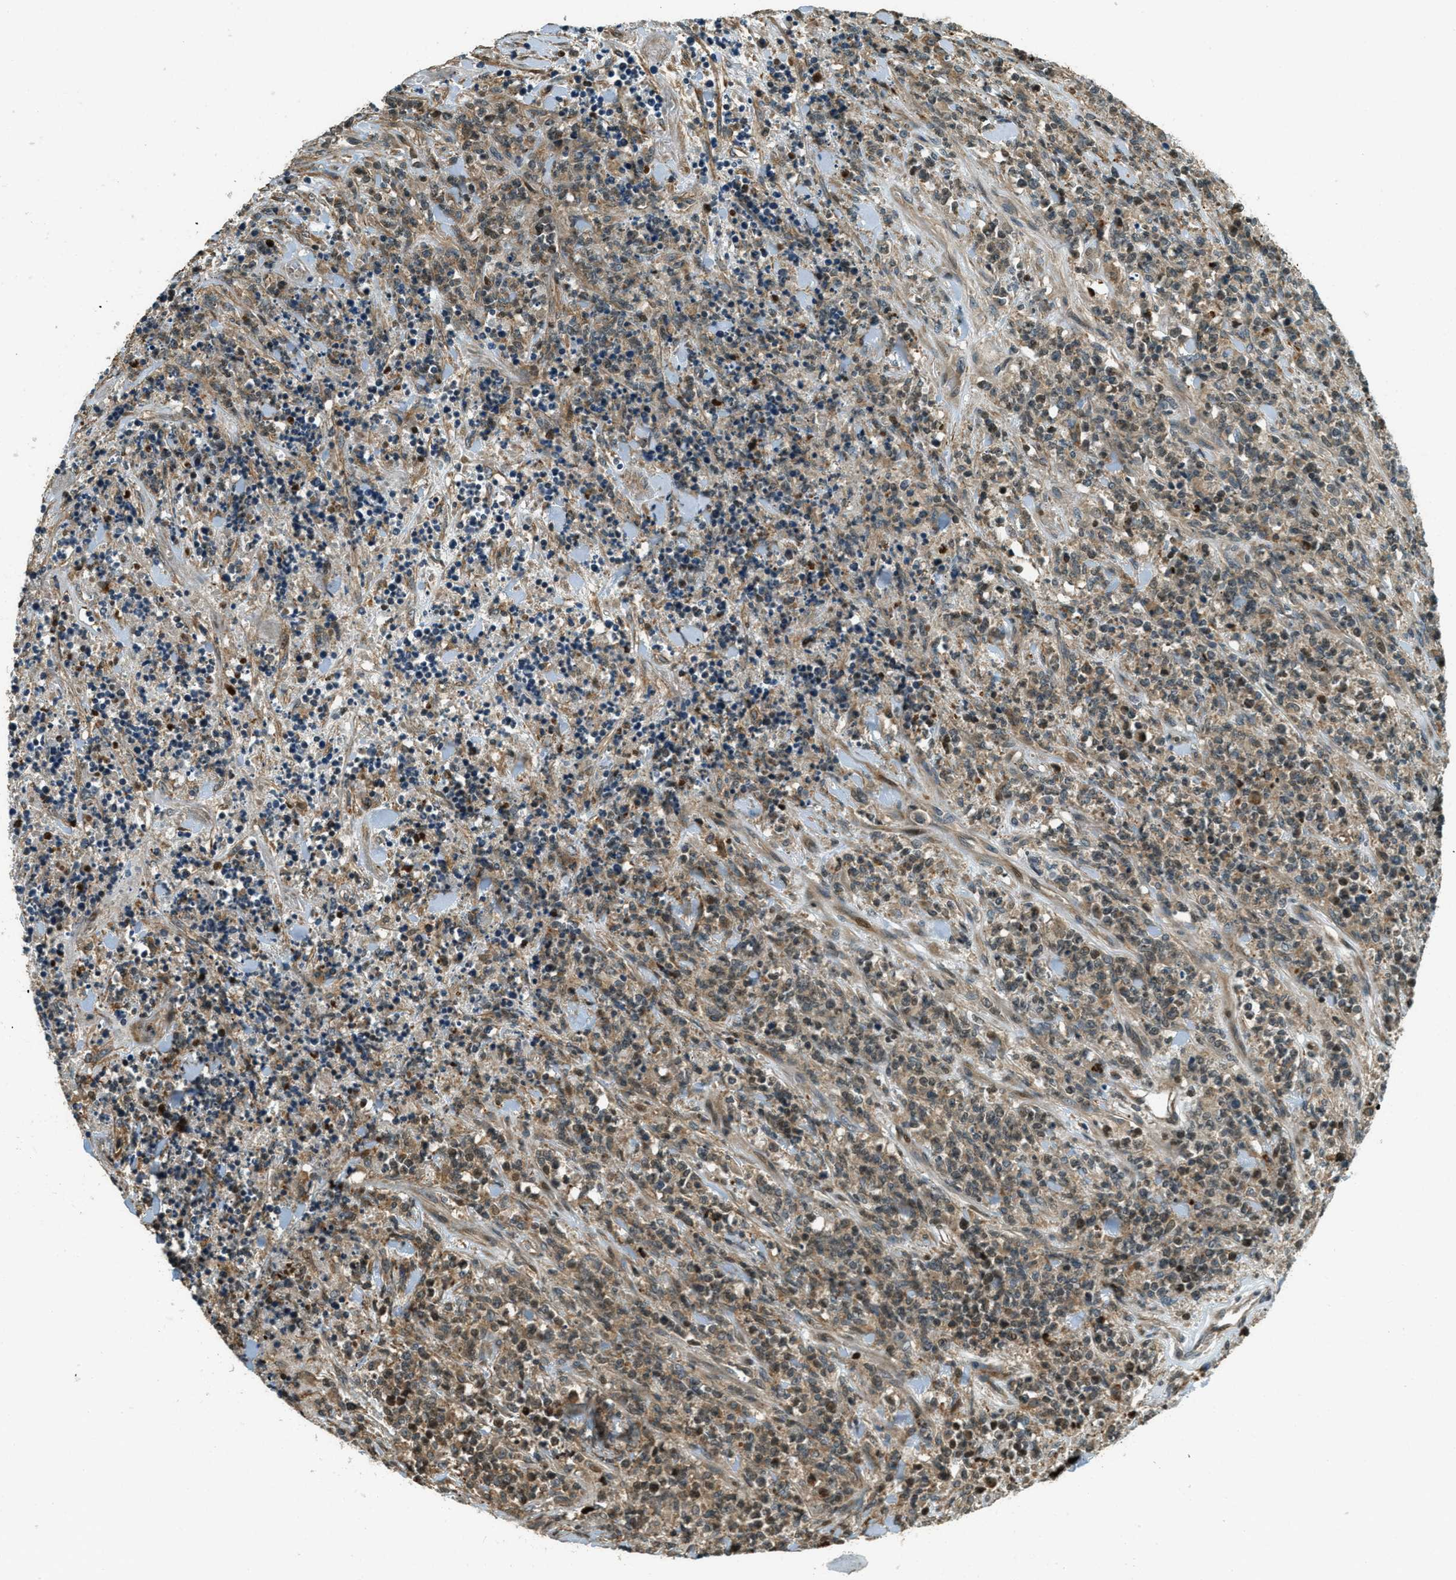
{"staining": {"intensity": "moderate", "quantity": ">75%", "location": "cytoplasmic/membranous,nuclear"}, "tissue": "lymphoma", "cell_type": "Tumor cells", "image_type": "cancer", "snomed": [{"axis": "morphology", "description": "Malignant lymphoma, non-Hodgkin's type, High grade"}, {"axis": "topography", "description": "Soft tissue"}], "caption": "The photomicrograph demonstrates staining of lymphoma, revealing moderate cytoplasmic/membranous and nuclear protein staining (brown color) within tumor cells. Immunohistochemistry stains the protein of interest in brown and the nuclei are stained blue.", "gene": "PTPN23", "patient": {"sex": "male", "age": 18}}